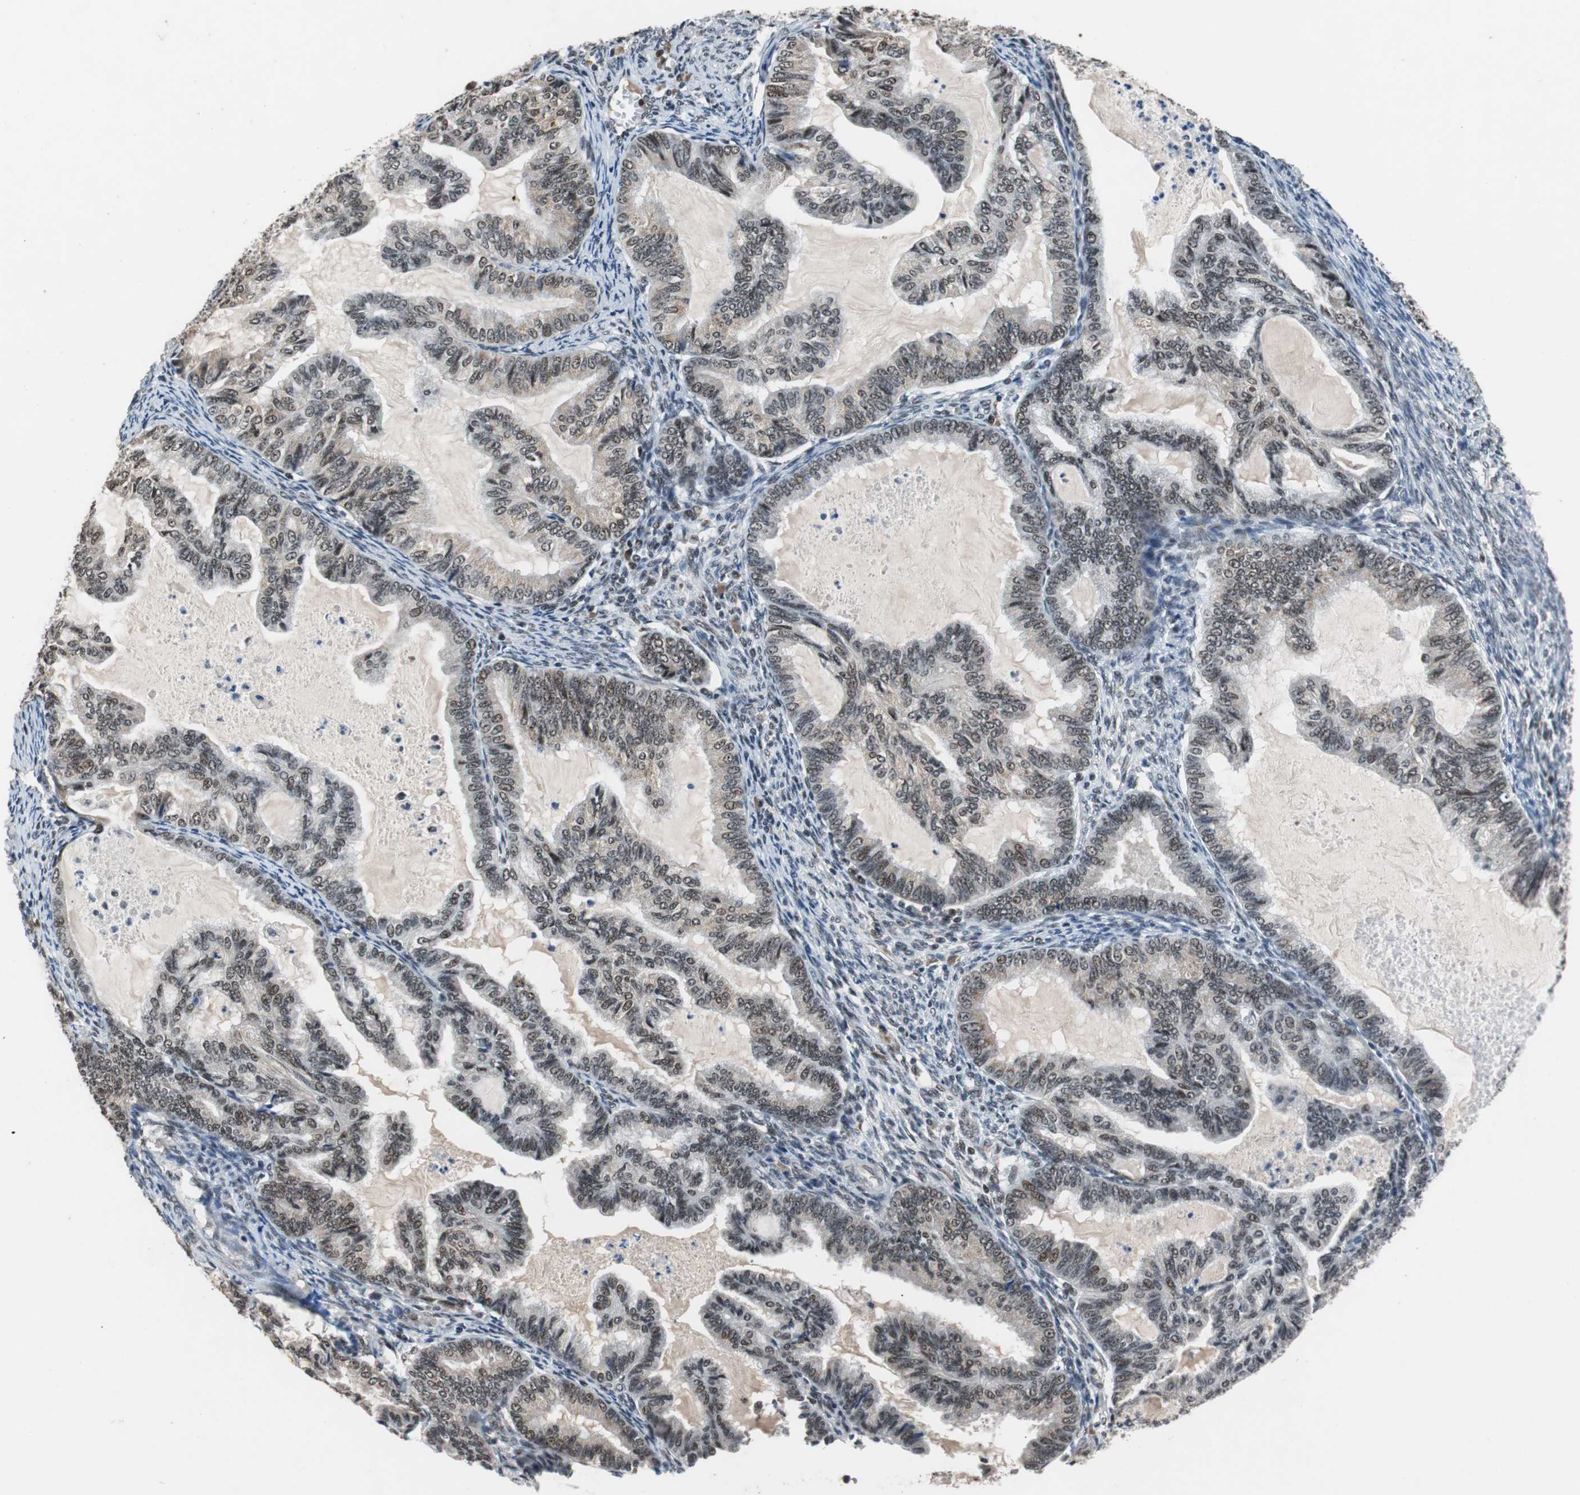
{"staining": {"intensity": "moderate", "quantity": "25%-75%", "location": "nuclear"}, "tissue": "cervical cancer", "cell_type": "Tumor cells", "image_type": "cancer", "snomed": [{"axis": "morphology", "description": "Normal tissue, NOS"}, {"axis": "morphology", "description": "Adenocarcinoma, NOS"}, {"axis": "topography", "description": "Cervix"}, {"axis": "topography", "description": "Endometrium"}], "caption": "Immunohistochemical staining of human cervical adenocarcinoma demonstrates medium levels of moderate nuclear protein staining in approximately 25%-75% of tumor cells.", "gene": "USP28", "patient": {"sex": "female", "age": 86}}